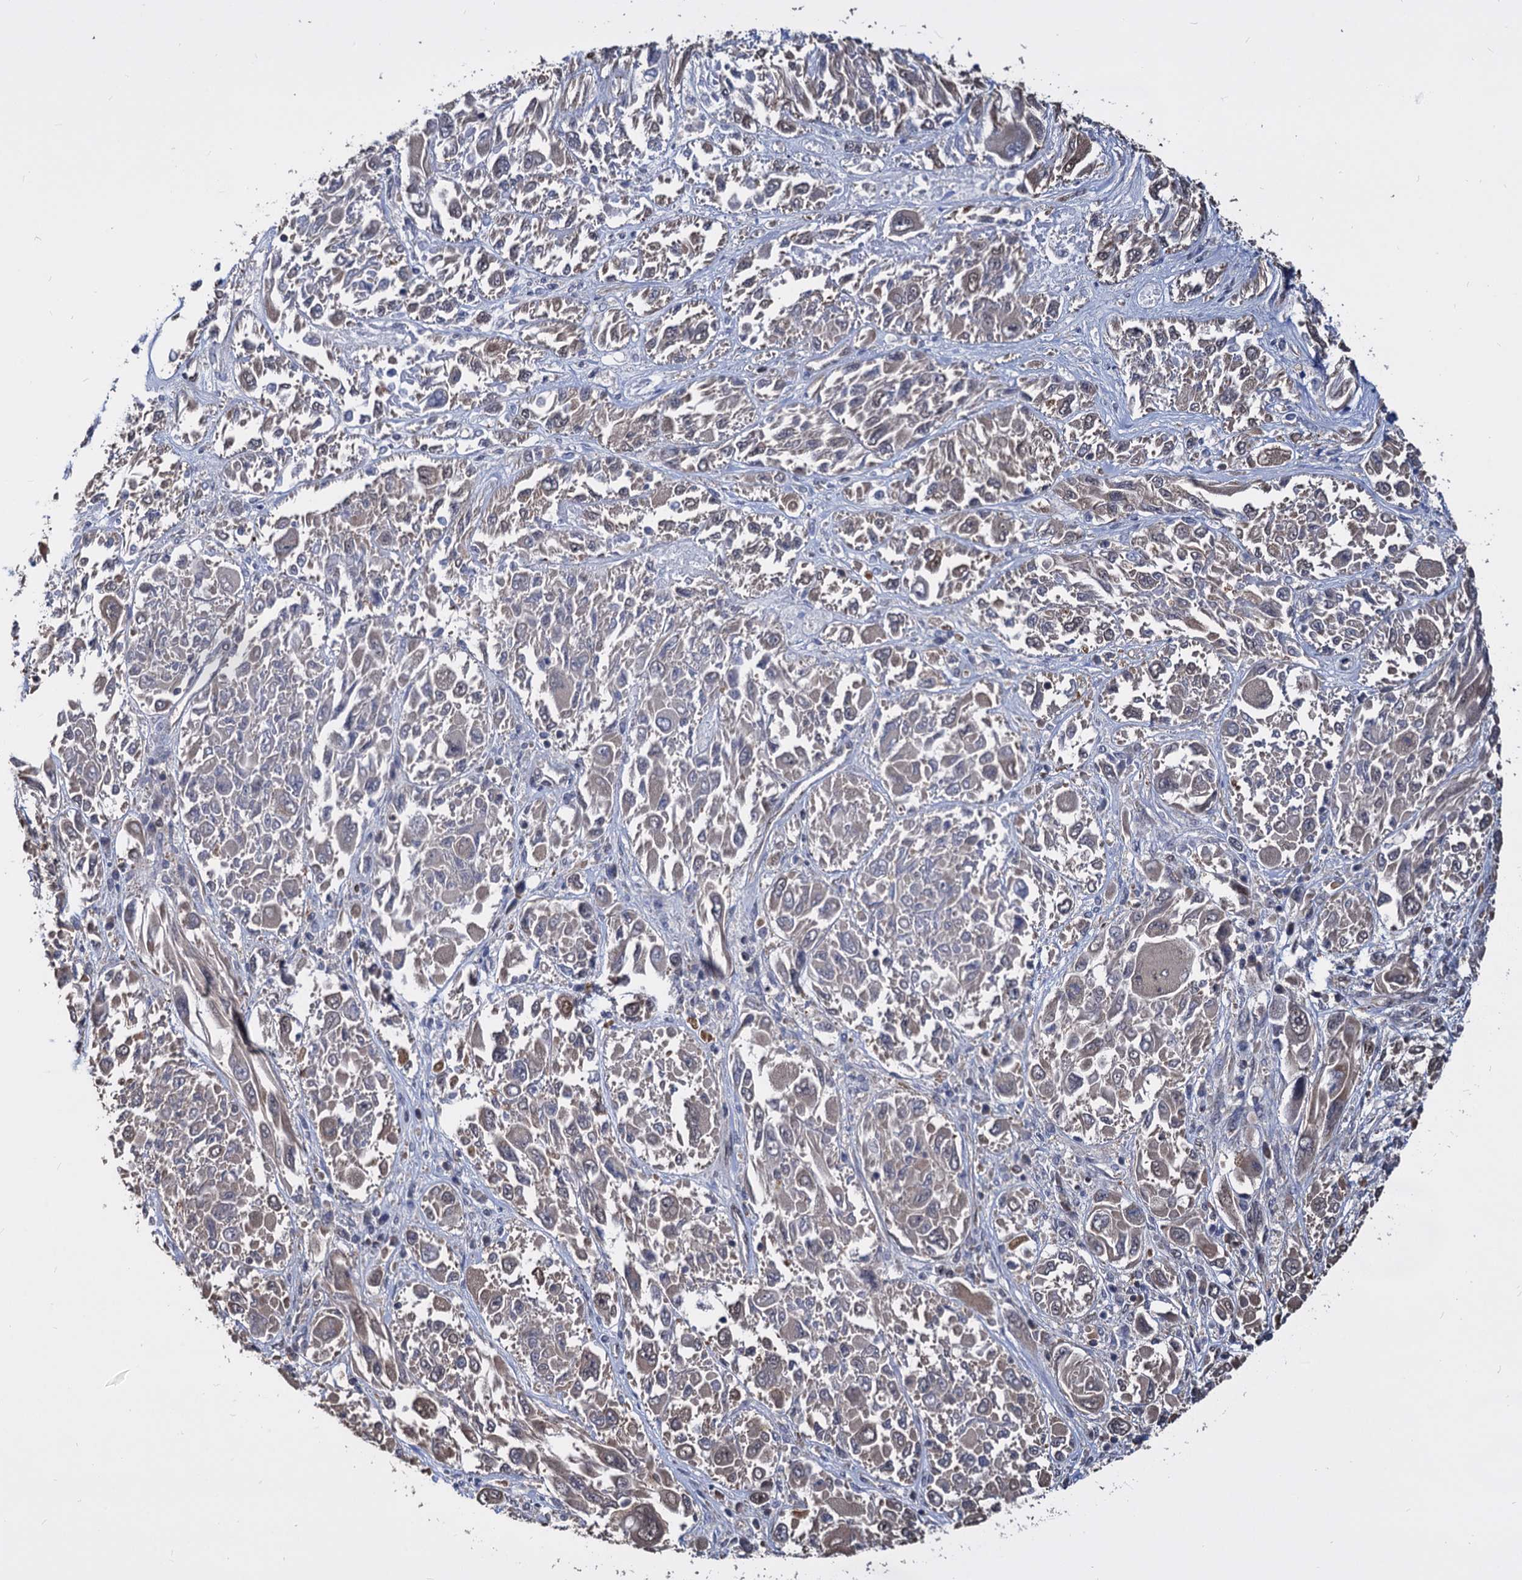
{"staining": {"intensity": "weak", "quantity": "<25%", "location": "cytoplasmic/membranous,nuclear"}, "tissue": "melanoma", "cell_type": "Tumor cells", "image_type": "cancer", "snomed": [{"axis": "morphology", "description": "Malignant melanoma, NOS"}, {"axis": "topography", "description": "Skin"}], "caption": "High magnification brightfield microscopy of melanoma stained with DAB (3,3'-diaminobenzidine) (brown) and counterstained with hematoxylin (blue): tumor cells show no significant staining. Brightfield microscopy of immunohistochemistry stained with DAB (3,3'-diaminobenzidine) (brown) and hematoxylin (blue), captured at high magnification.", "gene": "PSMD4", "patient": {"sex": "female", "age": 91}}